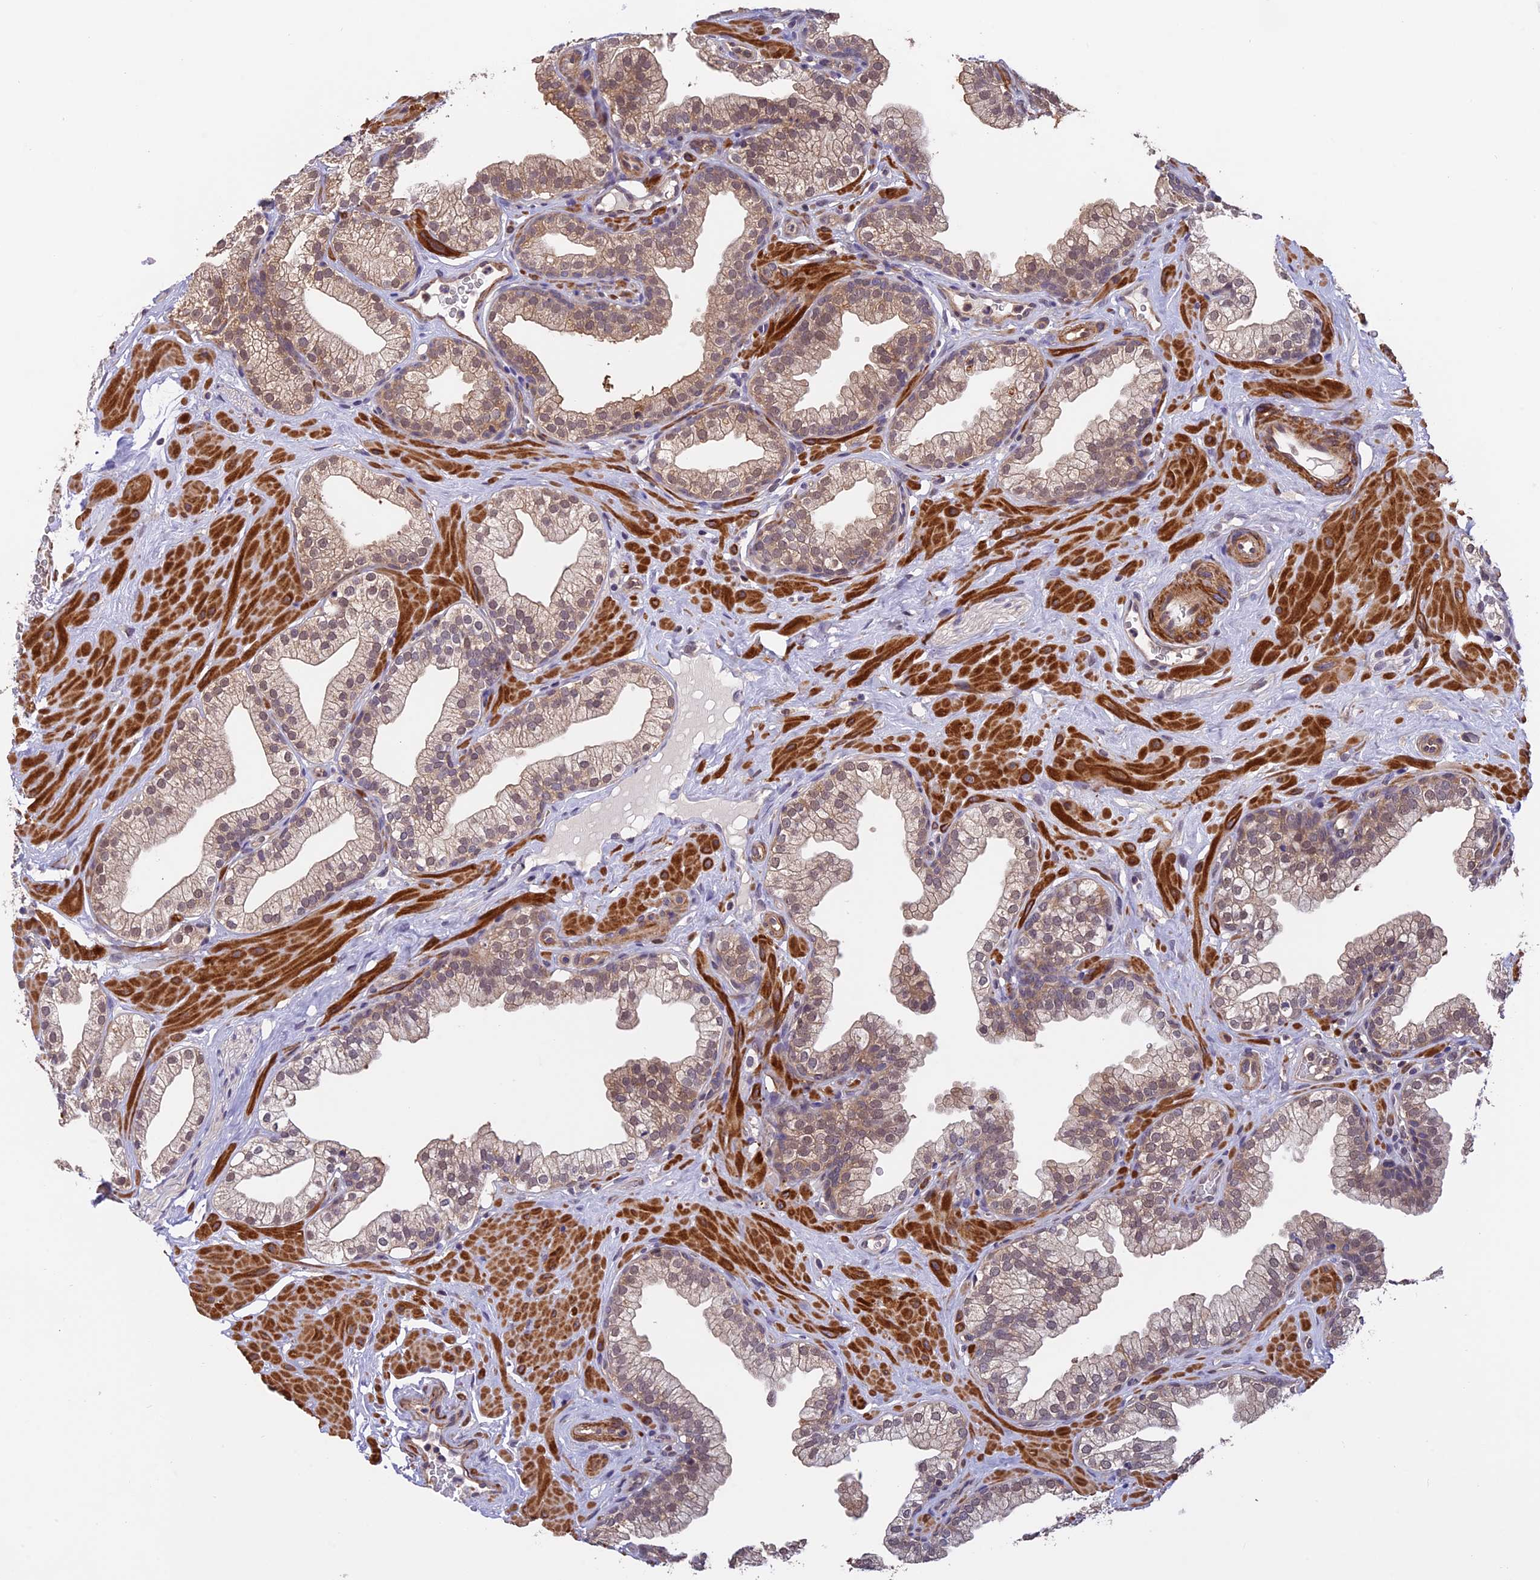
{"staining": {"intensity": "weak", "quantity": "25%-75%", "location": "cytoplasmic/membranous,nuclear"}, "tissue": "prostate", "cell_type": "Glandular cells", "image_type": "normal", "snomed": [{"axis": "morphology", "description": "Normal tissue, NOS"}, {"axis": "morphology", "description": "Urothelial carcinoma, Low grade"}, {"axis": "topography", "description": "Urinary bladder"}, {"axis": "topography", "description": "Prostate"}], "caption": "A brown stain highlights weak cytoplasmic/membranous,nuclear expression of a protein in glandular cells of normal prostate. The staining was performed using DAB (3,3'-diaminobenzidine), with brown indicating positive protein expression. Nuclei are stained blue with hematoxylin.", "gene": "PSMB3", "patient": {"sex": "male", "age": 60}}